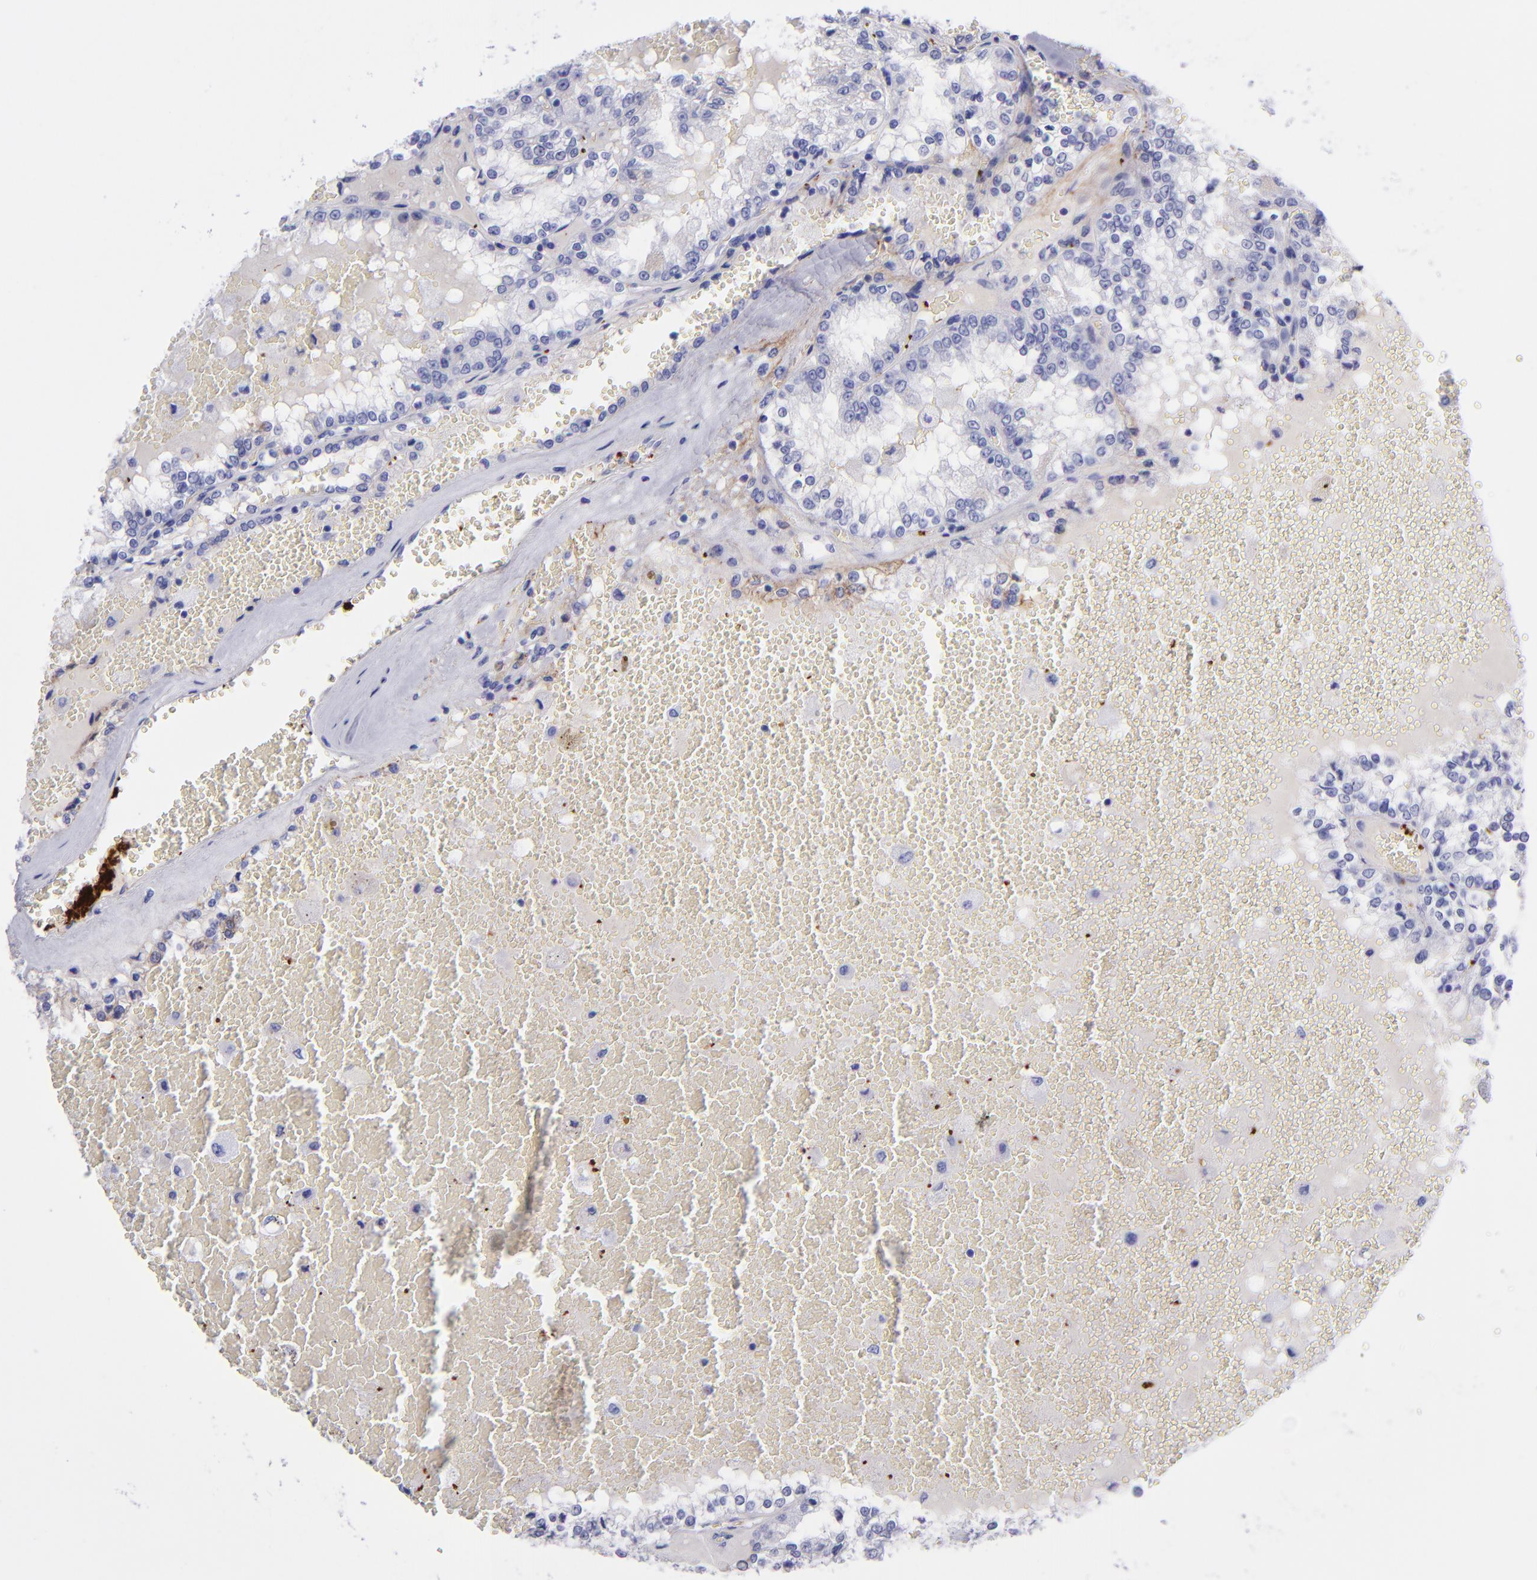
{"staining": {"intensity": "negative", "quantity": "none", "location": "none"}, "tissue": "renal cancer", "cell_type": "Tumor cells", "image_type": "cancer", "snomed": [{"axis": "morphology", "description": "Adenocarcinoma, NOS"}, {"axis": "topography", "description": "Kidney"}], "caption": "IHC photomicrograph of neoplastic tissue: renal adenocarcinoma stained with DAB (3,3'-diaminobenzidine) exhibits no significant protein staining in tumor cells.", "gene": "EFCAB13", "patient": {"sex": "female", "age": 56}}